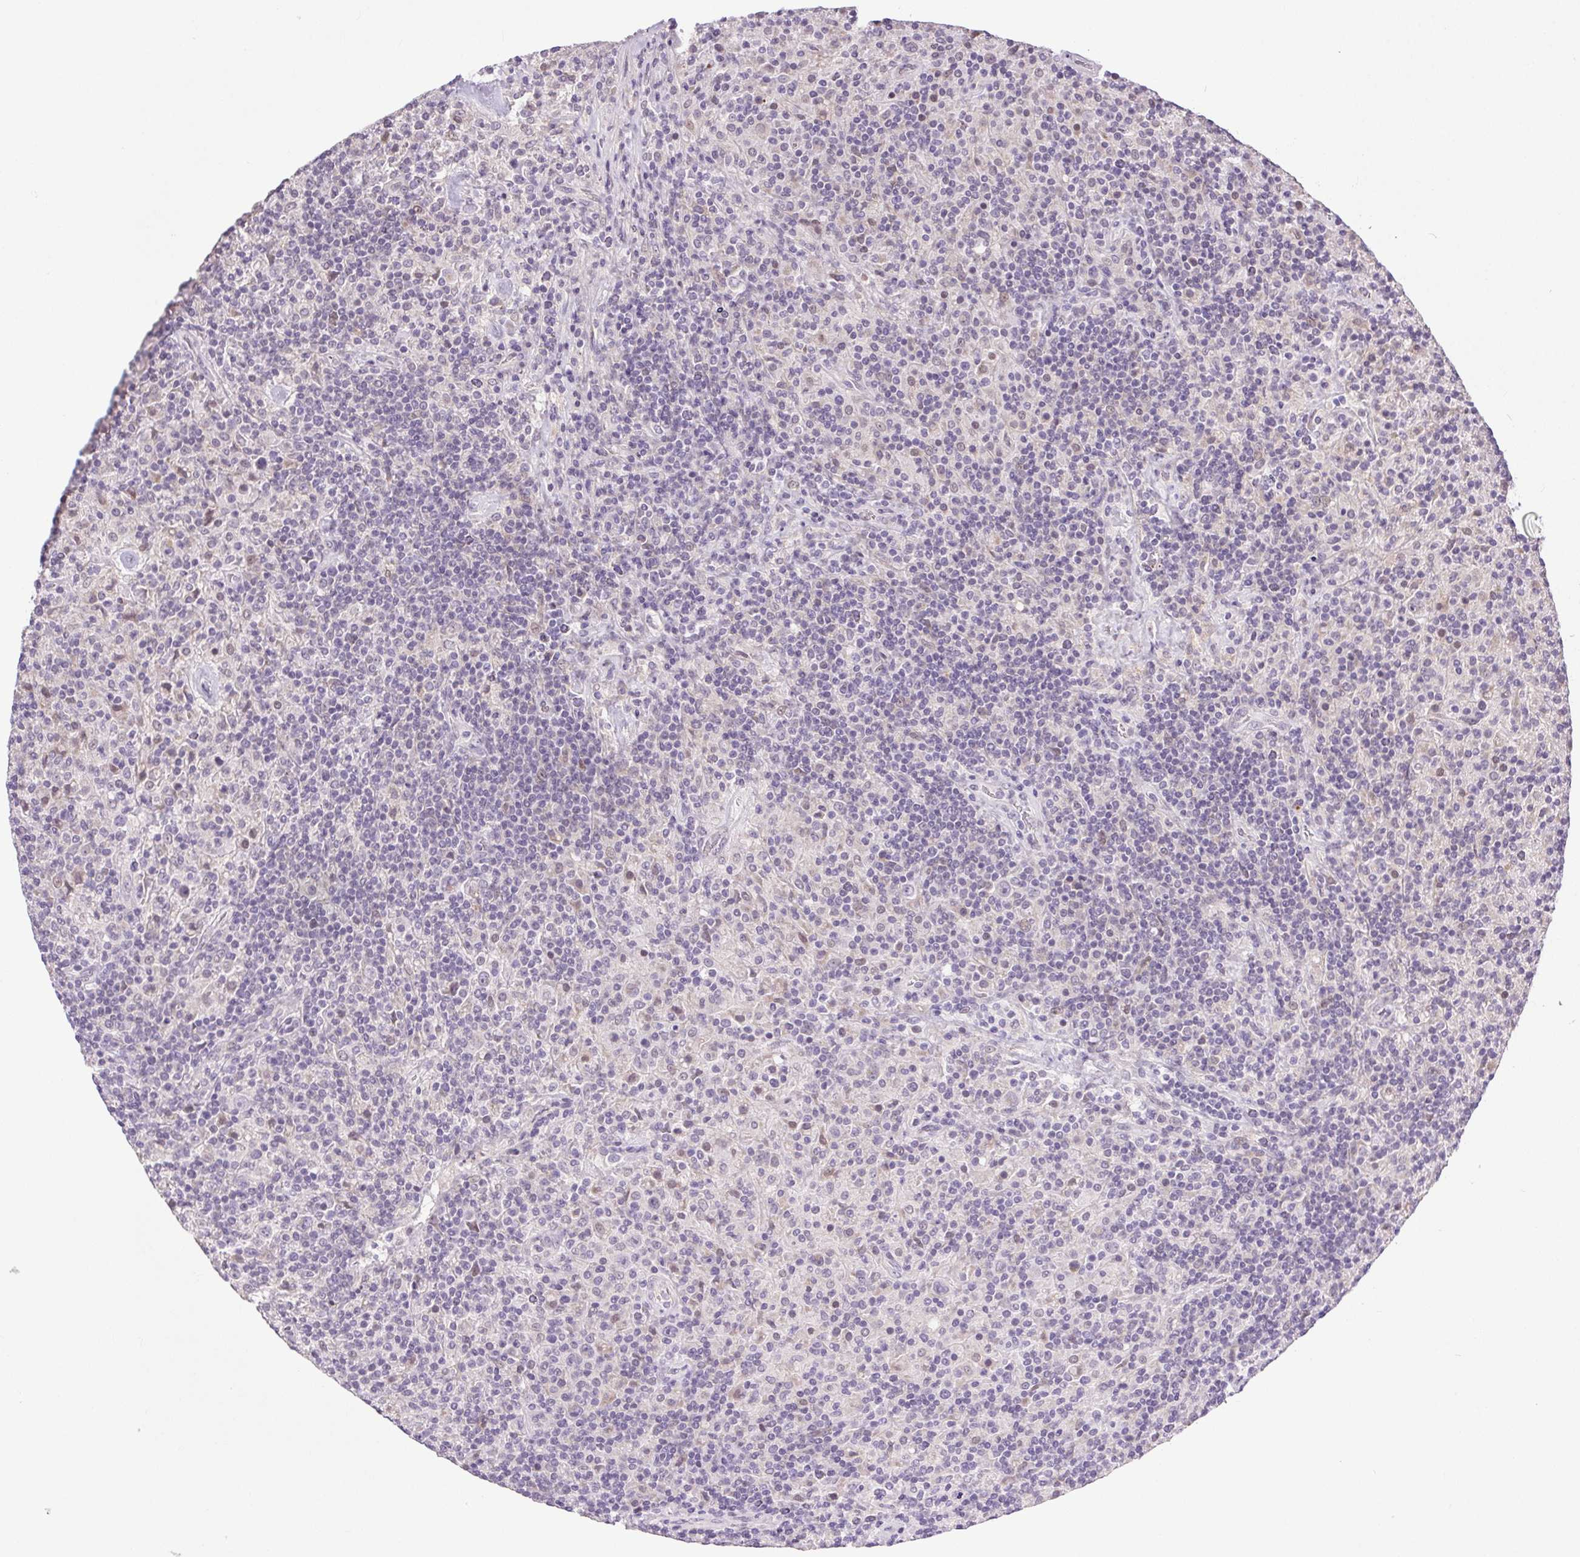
{"staining": {"intensity": "negative", "quantity": "none", "location": "none"}, "tissue": "lymphoma", "cell_type": "Tumor cells", "image_type": "cancer", "snomed": [{"axis": "morphology", "description": "Hodgkin's disease, NOS"}, {"axis": "topography", "description": "Lymph node"}], "caption": "Immunohistochemistry (IHC) histopathology image of human lymphoma stained for a protein (brown), which shows no positivity in tumor cells.", "gene": "SYT11", "patient": {"sex": "male", "age": 70}}